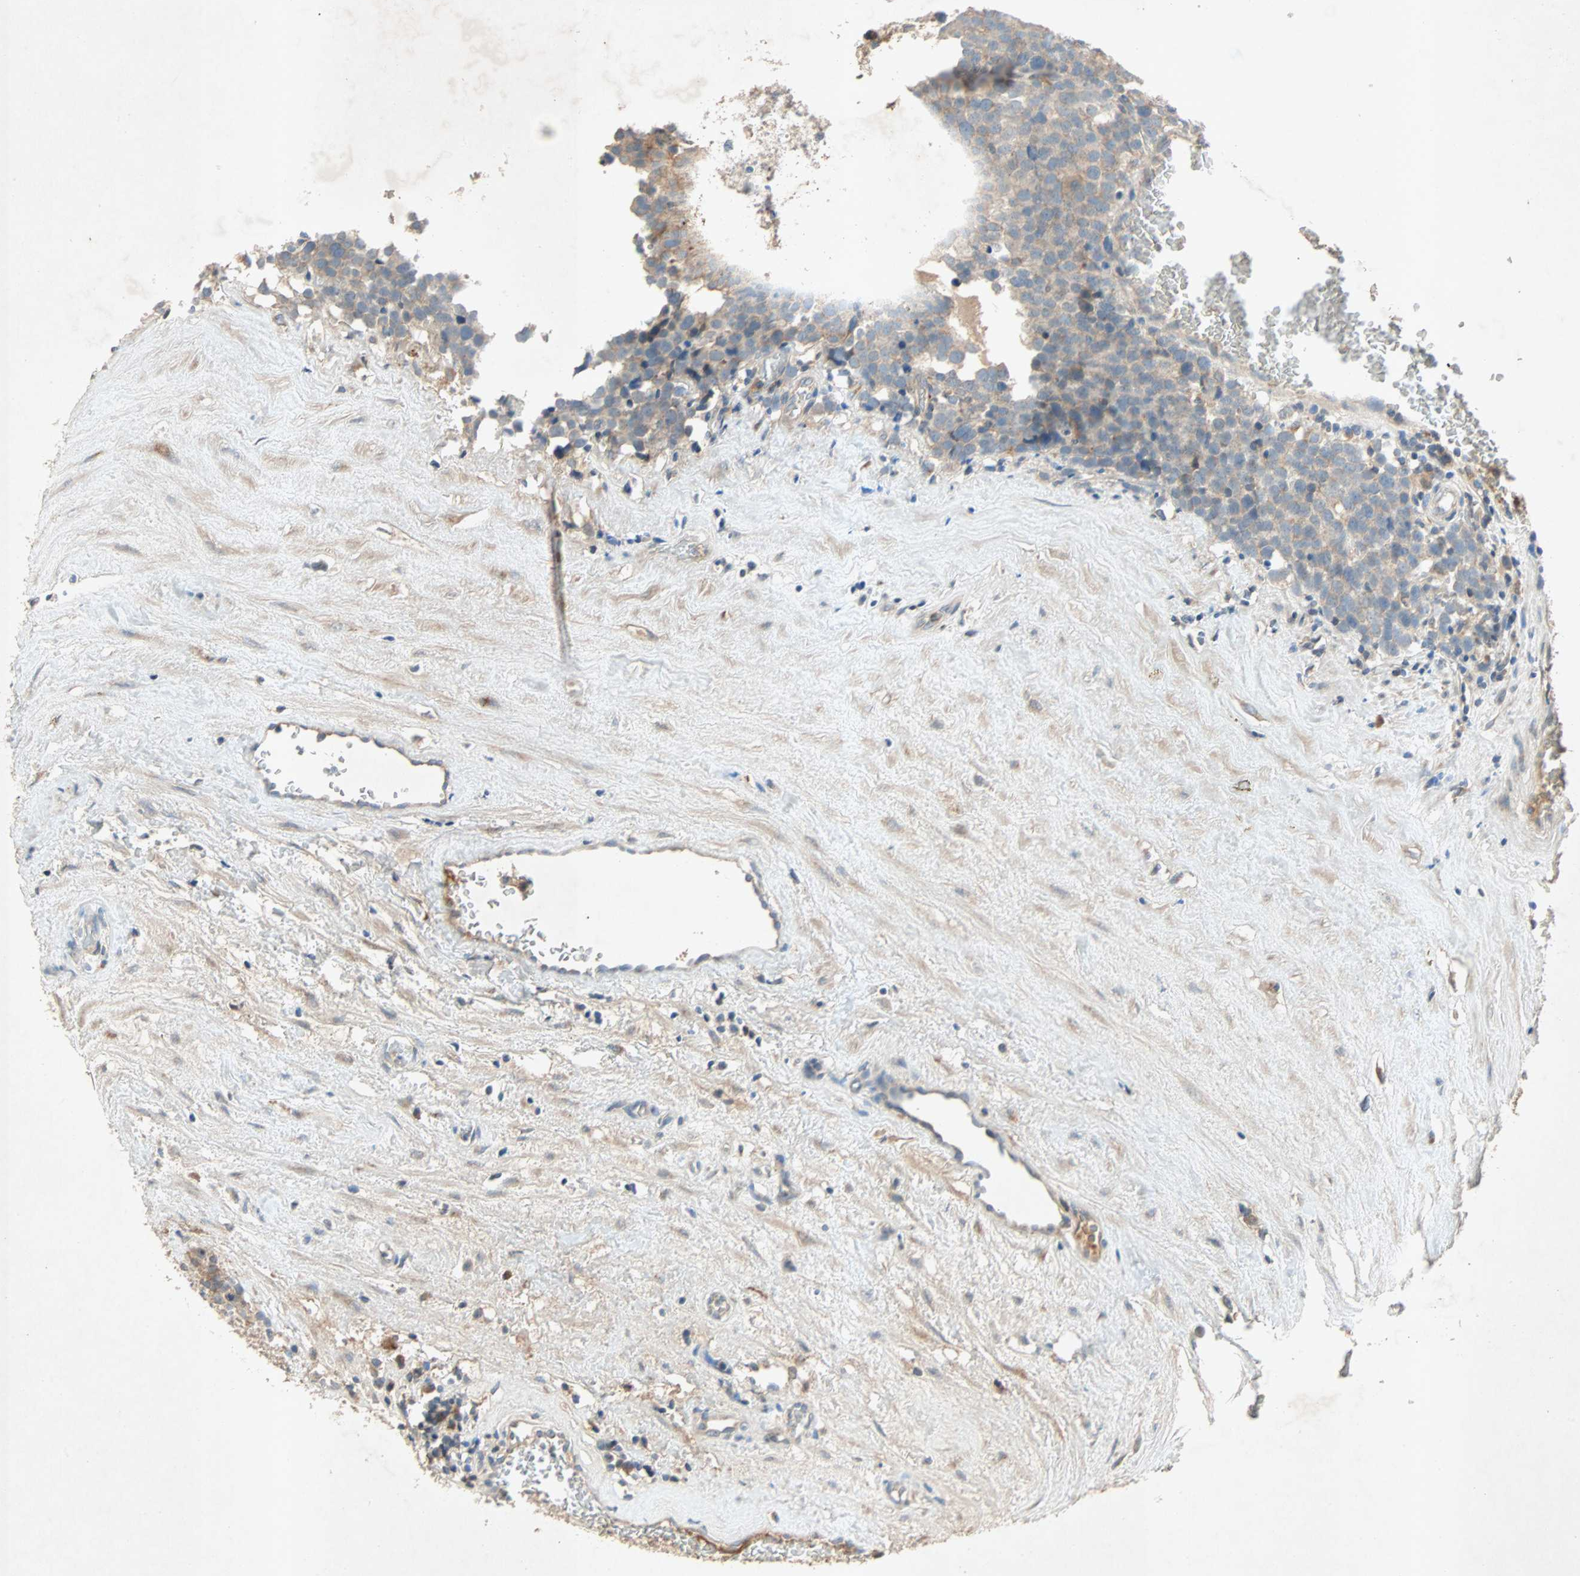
{"staining": {"intensity": "weak", "quantity": ">75%", "location": "cytoplasmic/membranous"}, "tissue": "testis cancer", "cell_type": "Tumor cells", "image_type": "cancer", "snomed": [{"axis": "morphology", "description": "Seminoma, NOS"}, {"axis": "topography", "description": "Testis"}], "caption": "This micrograph exhibits IHC staining of seminoma (testis), with low weak cytoplasmic/membranous positivity in about >75% of tumor cells.", "gene": "XYLT1", "patient": {"sex": "male", "age": 71}}